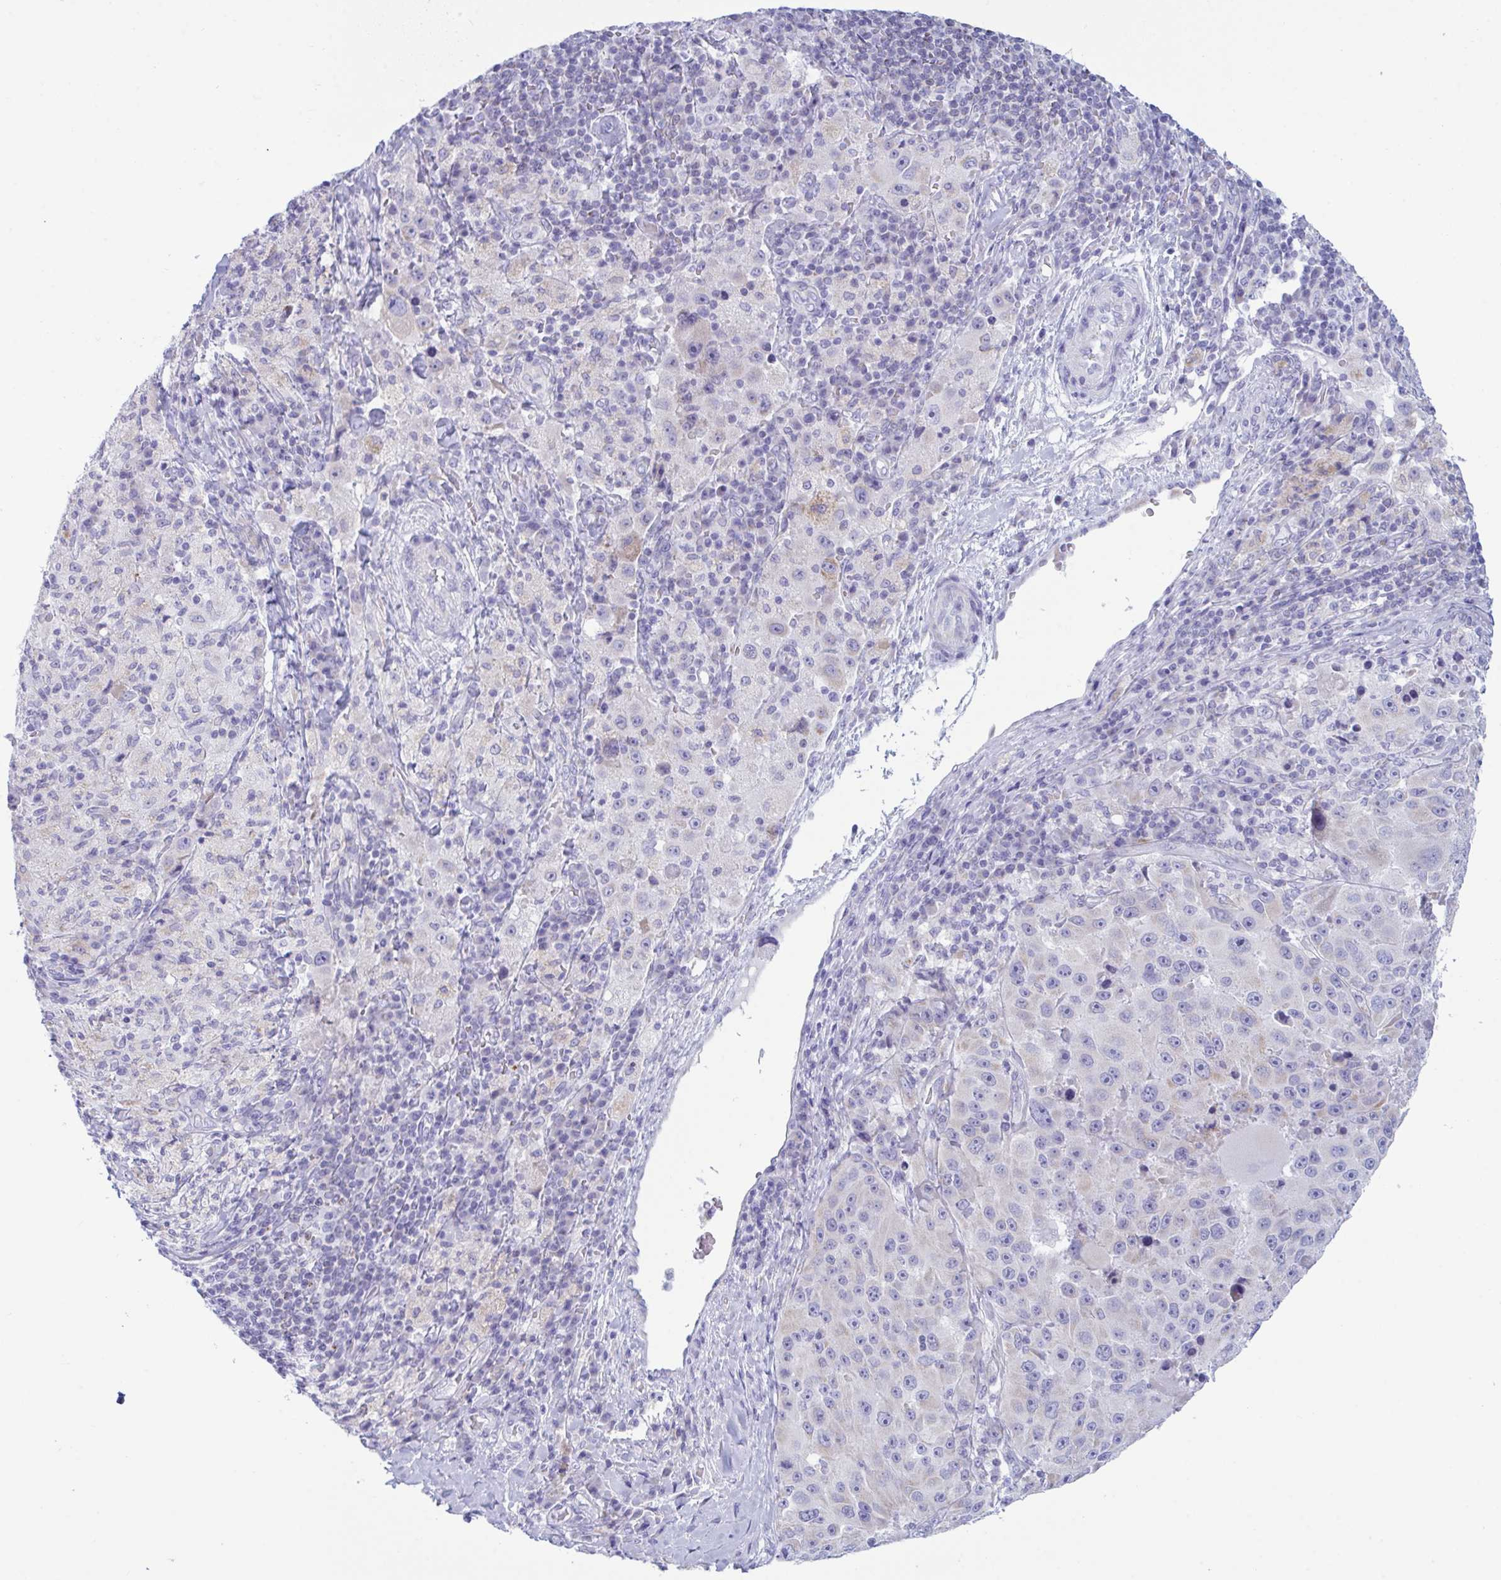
{"staining": {"intensity": "weak", "quantity": "<25%", "location": "cytoplasmic/membranous"}, "tissue": "melanoma", "cell_type": "Tumor cells", "image_type": "cancer", "snomed": [{"axis": "morphology", "description": "Malignant melanoma, Metastatic site"}, {"axis": "topography", "description": "Lymph node"}], "caption": "Immunohistochemistry of malignant melanoma (metastatic site) exhibits no positivity in tumor cells.", "gene": "BBS1", "patient": {"sex": "male", "age": 62}}